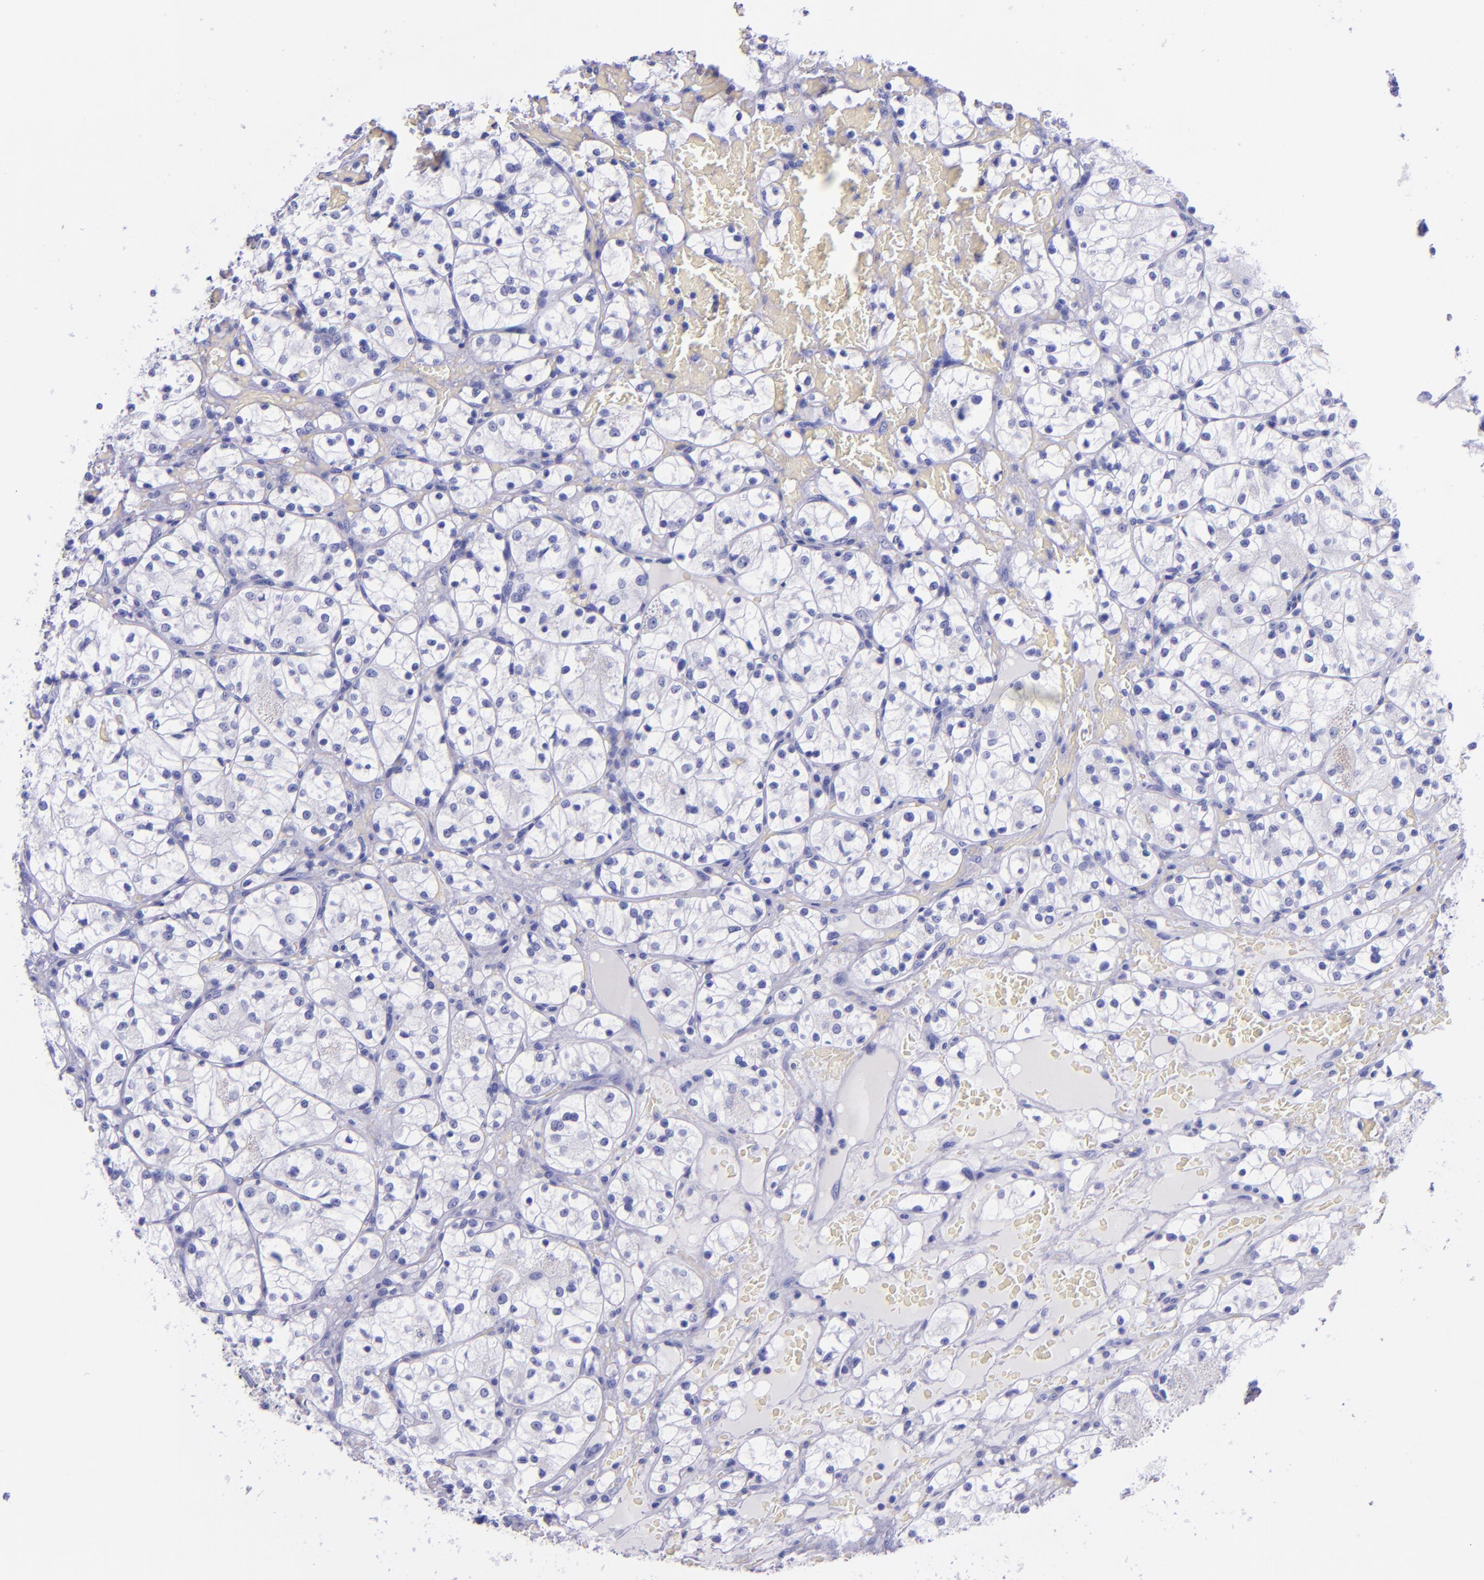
{"staining": {"intensity": "negative", "quantity": "none", "location": "none"}, "tissue": "renal cancer", "cell_type": "Tumor cells", "image_type": "cancer", "snomed": [{"axis": "morphology", "description": "Adenocarcinoma, NOS"}, {"axis": "topography", "description": "Kidney"}], "caption": "Tumor cells are negative for protein expression in human renal cancer (adenocarcinoma).", "gene": "SLPI", "patient": {"sex": "female", "age": 60}}